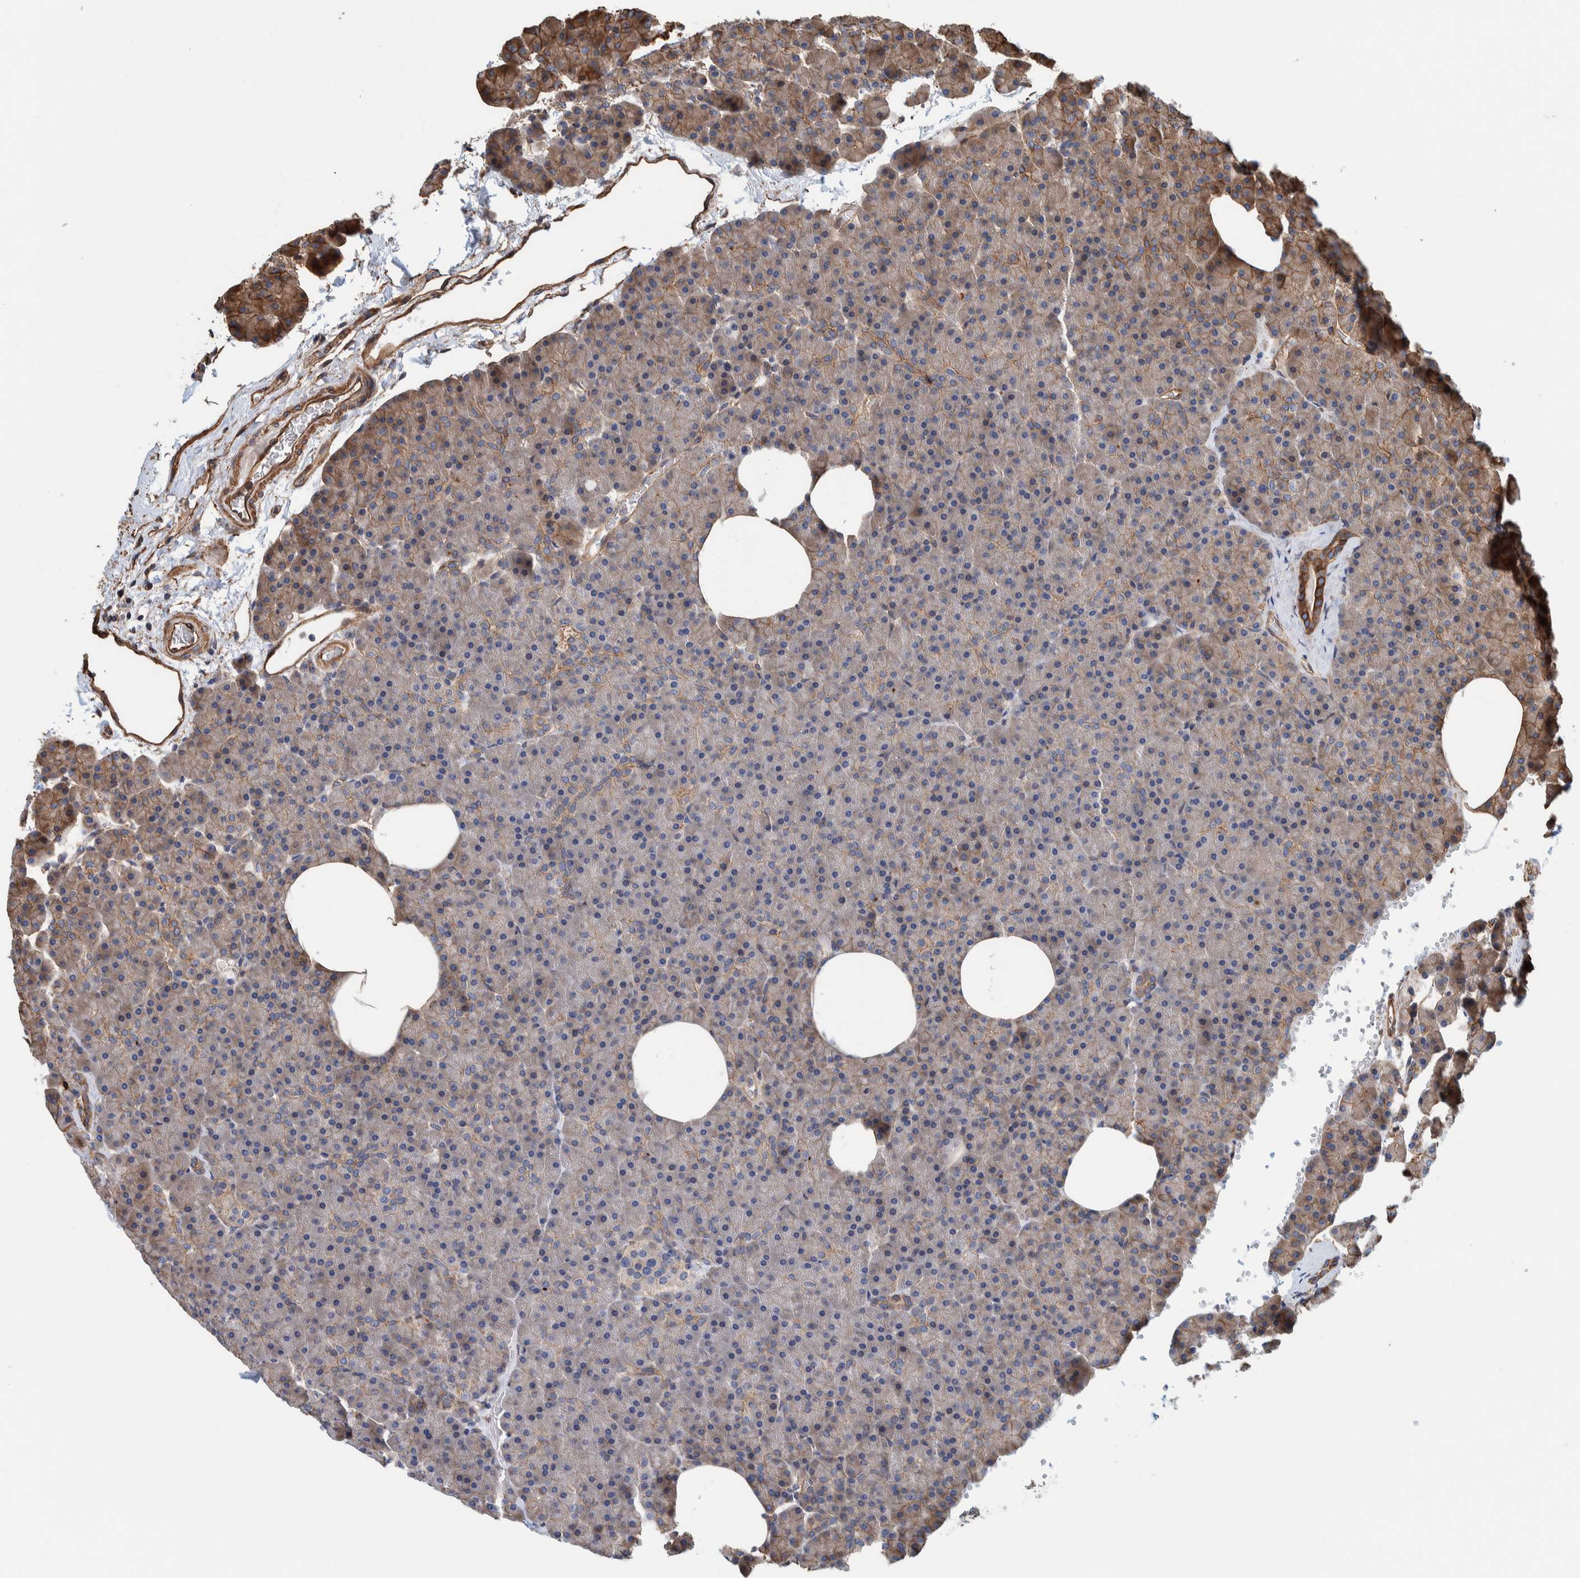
{"staining": {"intensity": "moderate", "quantity": "<25%", "location": "cytoplasmic/membranous"}, "tissue": "pancreas", "cell_type": "Exocrine glandular cells", "image_type": "normal", "snomed": [{"axis": "morphology", "description": "Normal tissue, NOS"}, {"axis": "morphology", "description": "Carcinoid, malignant, NOS"}, {"axis": "topography", "description": "Pancreas"}], "caption": "A brown stain shows moderate cytoplasmic/membranous expression of a protein in exocrine glandular cells of normal human pancreas.", "gene": "PKD1L1", "patient": {"sex": "female", "age": 35}}